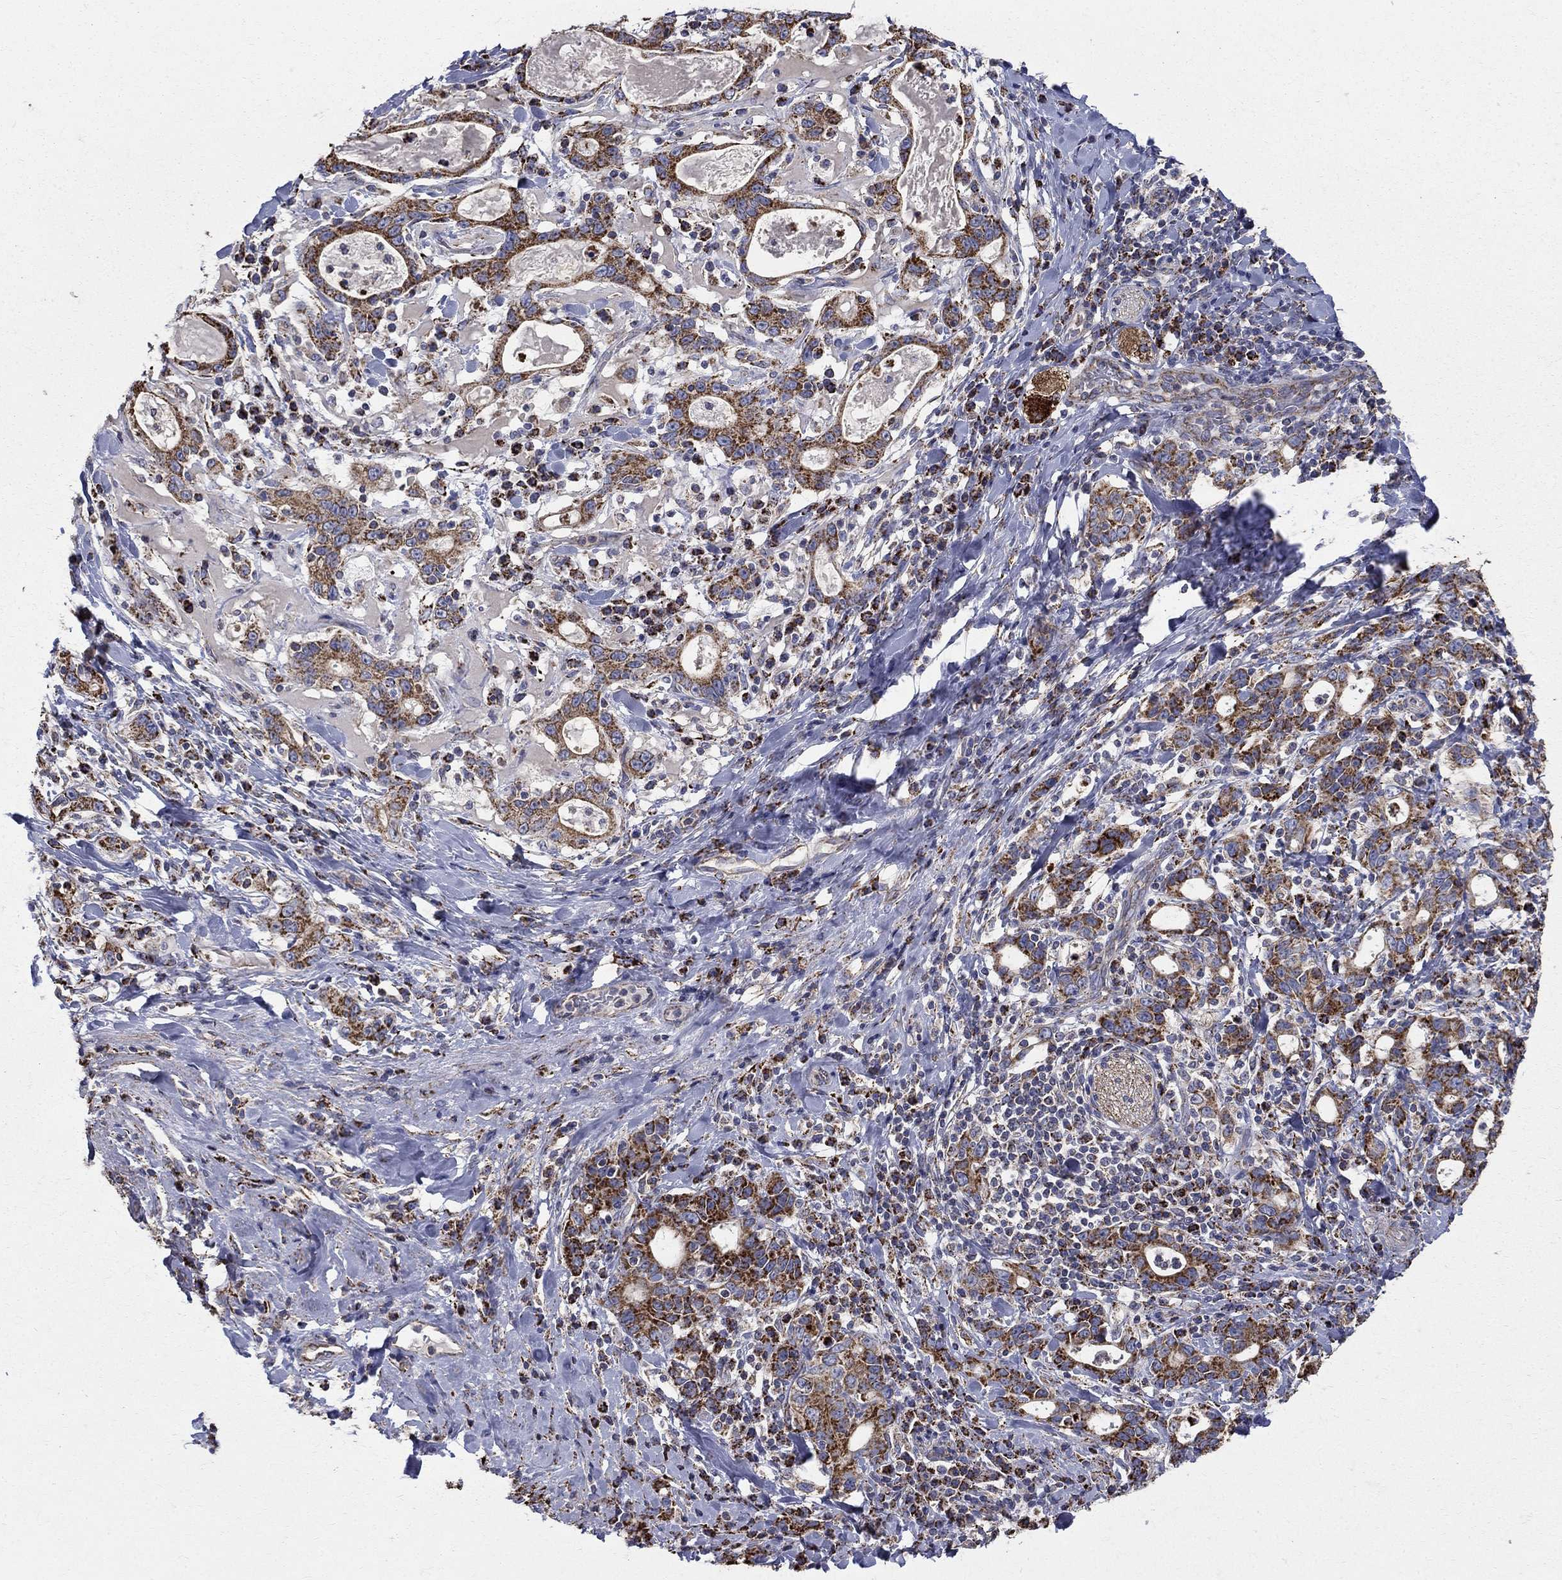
{"staining": {"intensity": "strong", "quantity": ">75%", "location": "cytoplasmic/membranous"}, "tissue": "stomach cancer", "cell_type": "Tumor cells", "image_type": "cancer", "snomed": [{"axis": "morphology", "description": "Adenocarcinoma, NOS"}, {"axis": "topography", "description": "Stomach"}], "caption": "High-magnification brightfield microscopy of stomach cancer (adenocarcinoma) stained with DAB (brown) and counterstained with hematoxylin (blue). tumor cells exhibit strong cytoplasmic/membranous expression is identified in approximately>75% of cells.", "gene": "GCSH", "patient": {"sex": "male", "age": 79}}